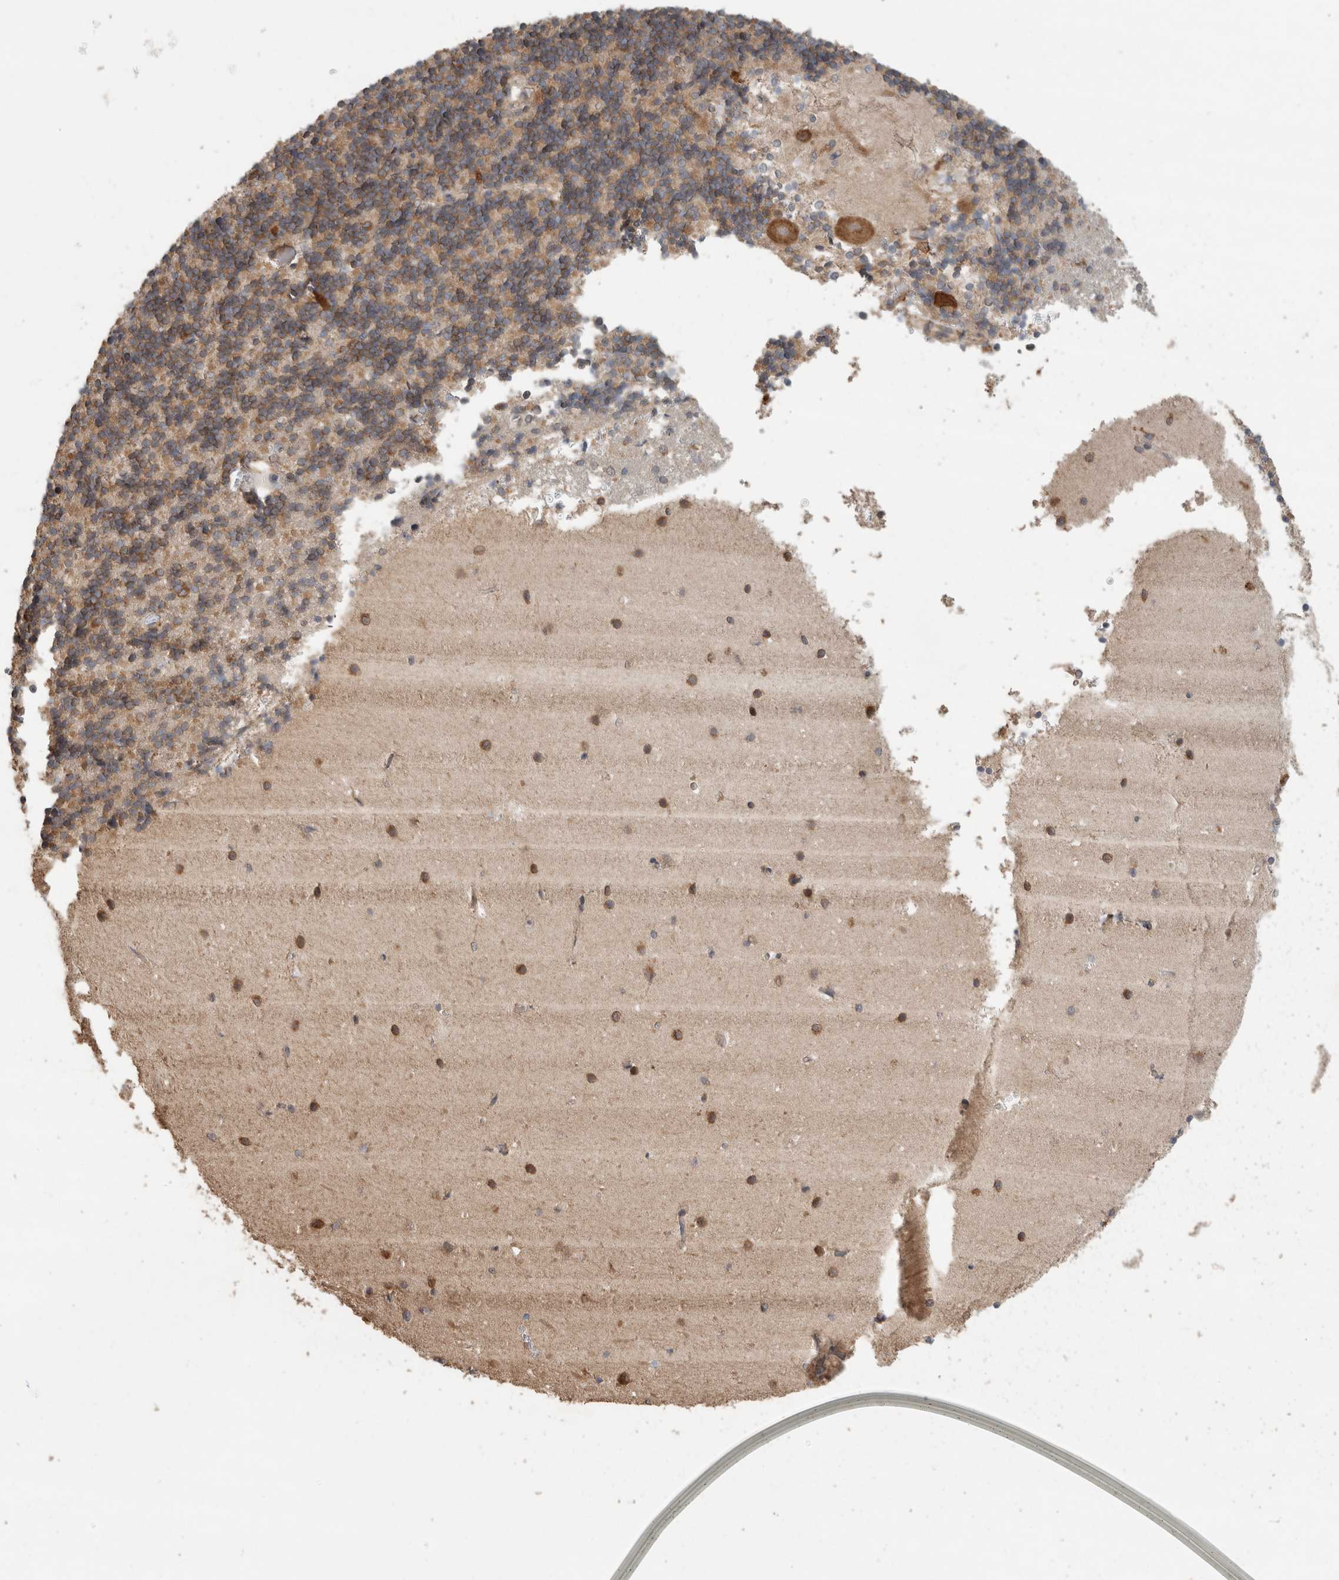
{"staining": {"intensity": "moderate", "quantity": ">75%", "location": "cytoplasmic/membranous"}, "tissue": "cerebellum", "cell_type": "Cells in granular layer", "image_type": "normal", "snomed": [{"axis": "morphology", "description": "Normal tissue, NOS"}, {"axis": "topography", "description": "Cerebellum"}], "caption": "Brown immunohistochemical staining in normal cerebellum exhibits moderate cytoplasmic/membranous positivity in about >75% of cells in granular layer.", "gene": "EIF4G3", "patient": {"sex": "male", "age": 37}}